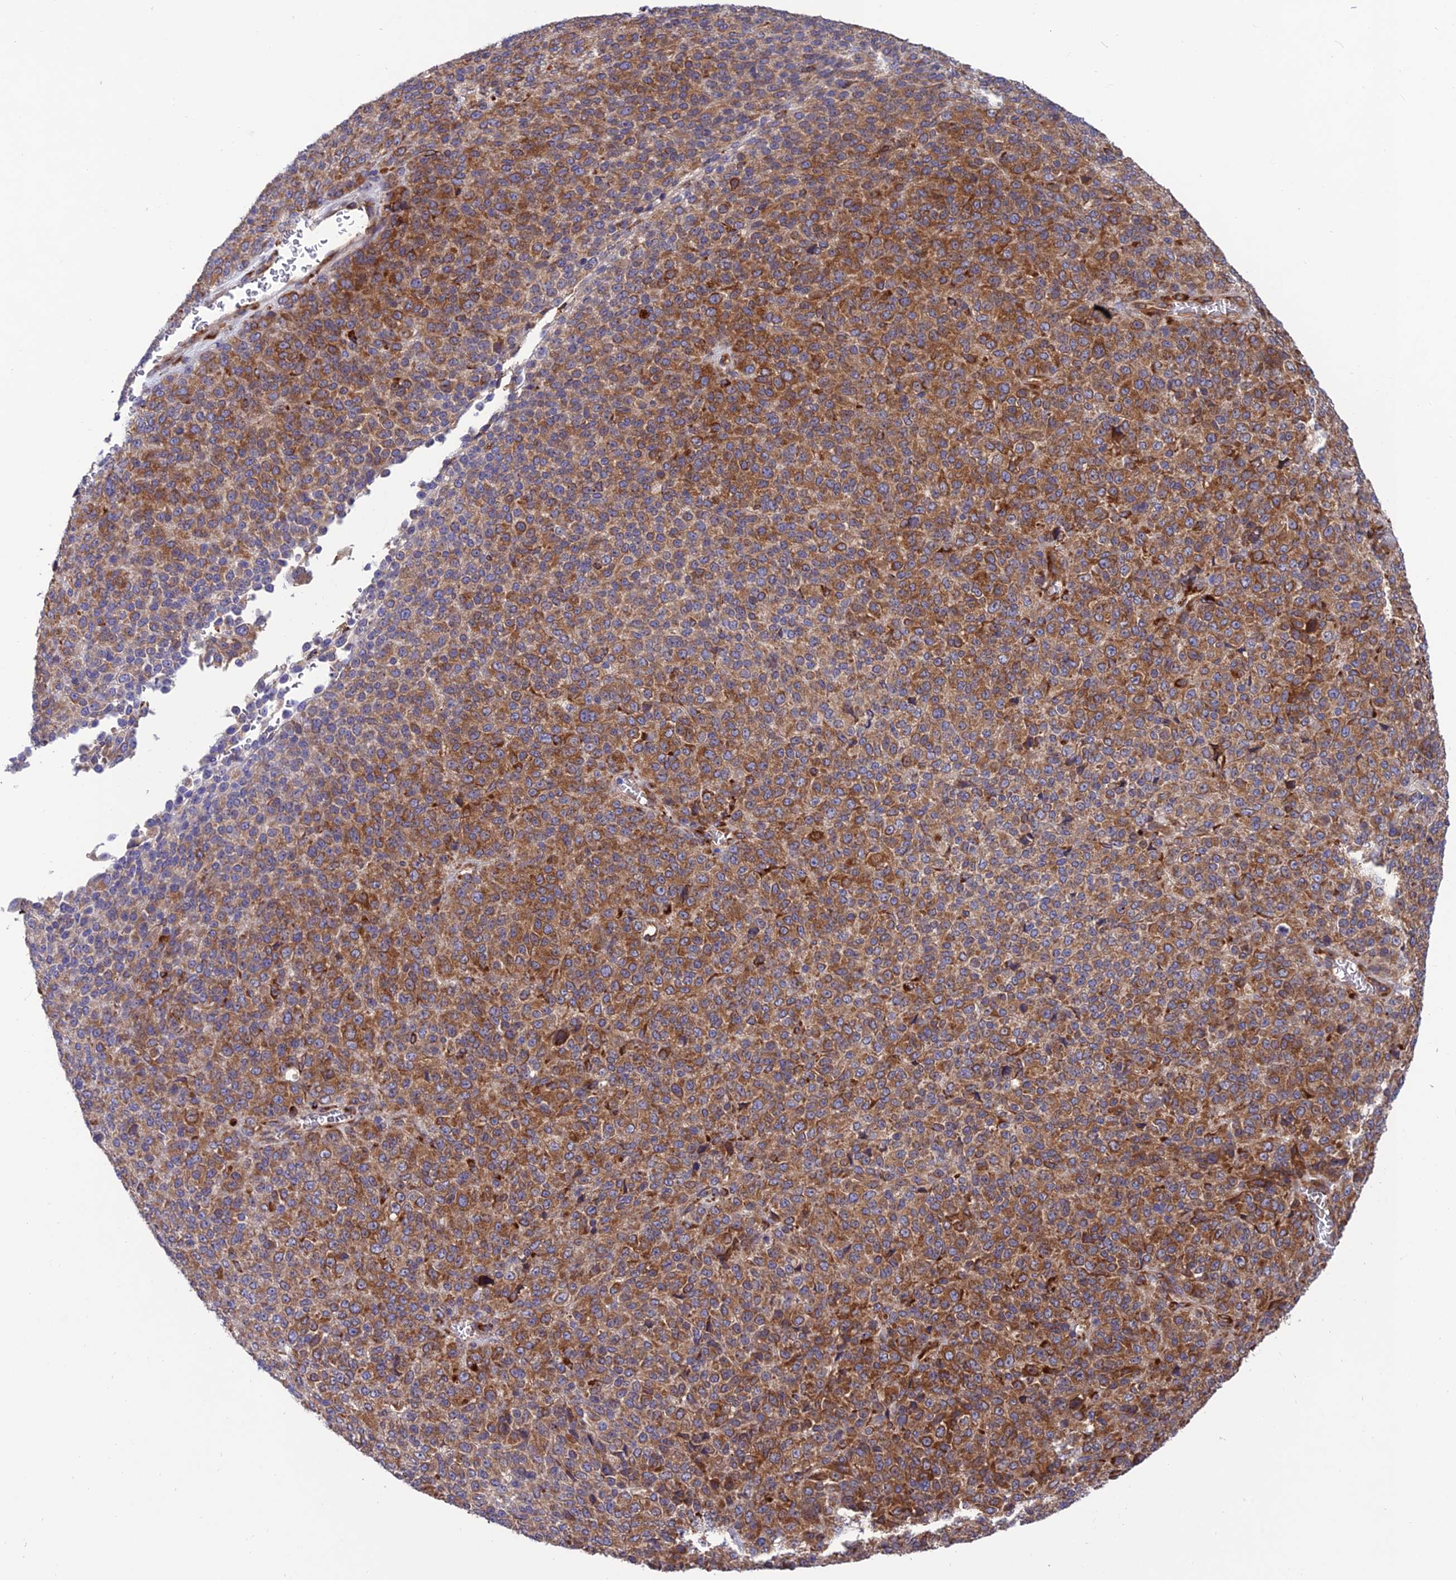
{"staining": {"intensity": "moderate", "quantity": ">75%", "location": "cytoplasmic/membranous"}, "tissue": "melanoma", "cell_type": "Tumor cells", "image_type": "cancer", "snomed": [{"axis": "morphology", "description": "Malignant melanoma, Metastatic site"}, {"axis": "topography", "description": "Brain"}], "caption": "Immunohistochemical staining of malignant melanoma (metastatic site) shows medium levels of moderate cytoplasmic/membranous positivity in about >75% of tumor cells.", "gene": "CRTAP", "patient": {"sex": "female", "age": 56}}